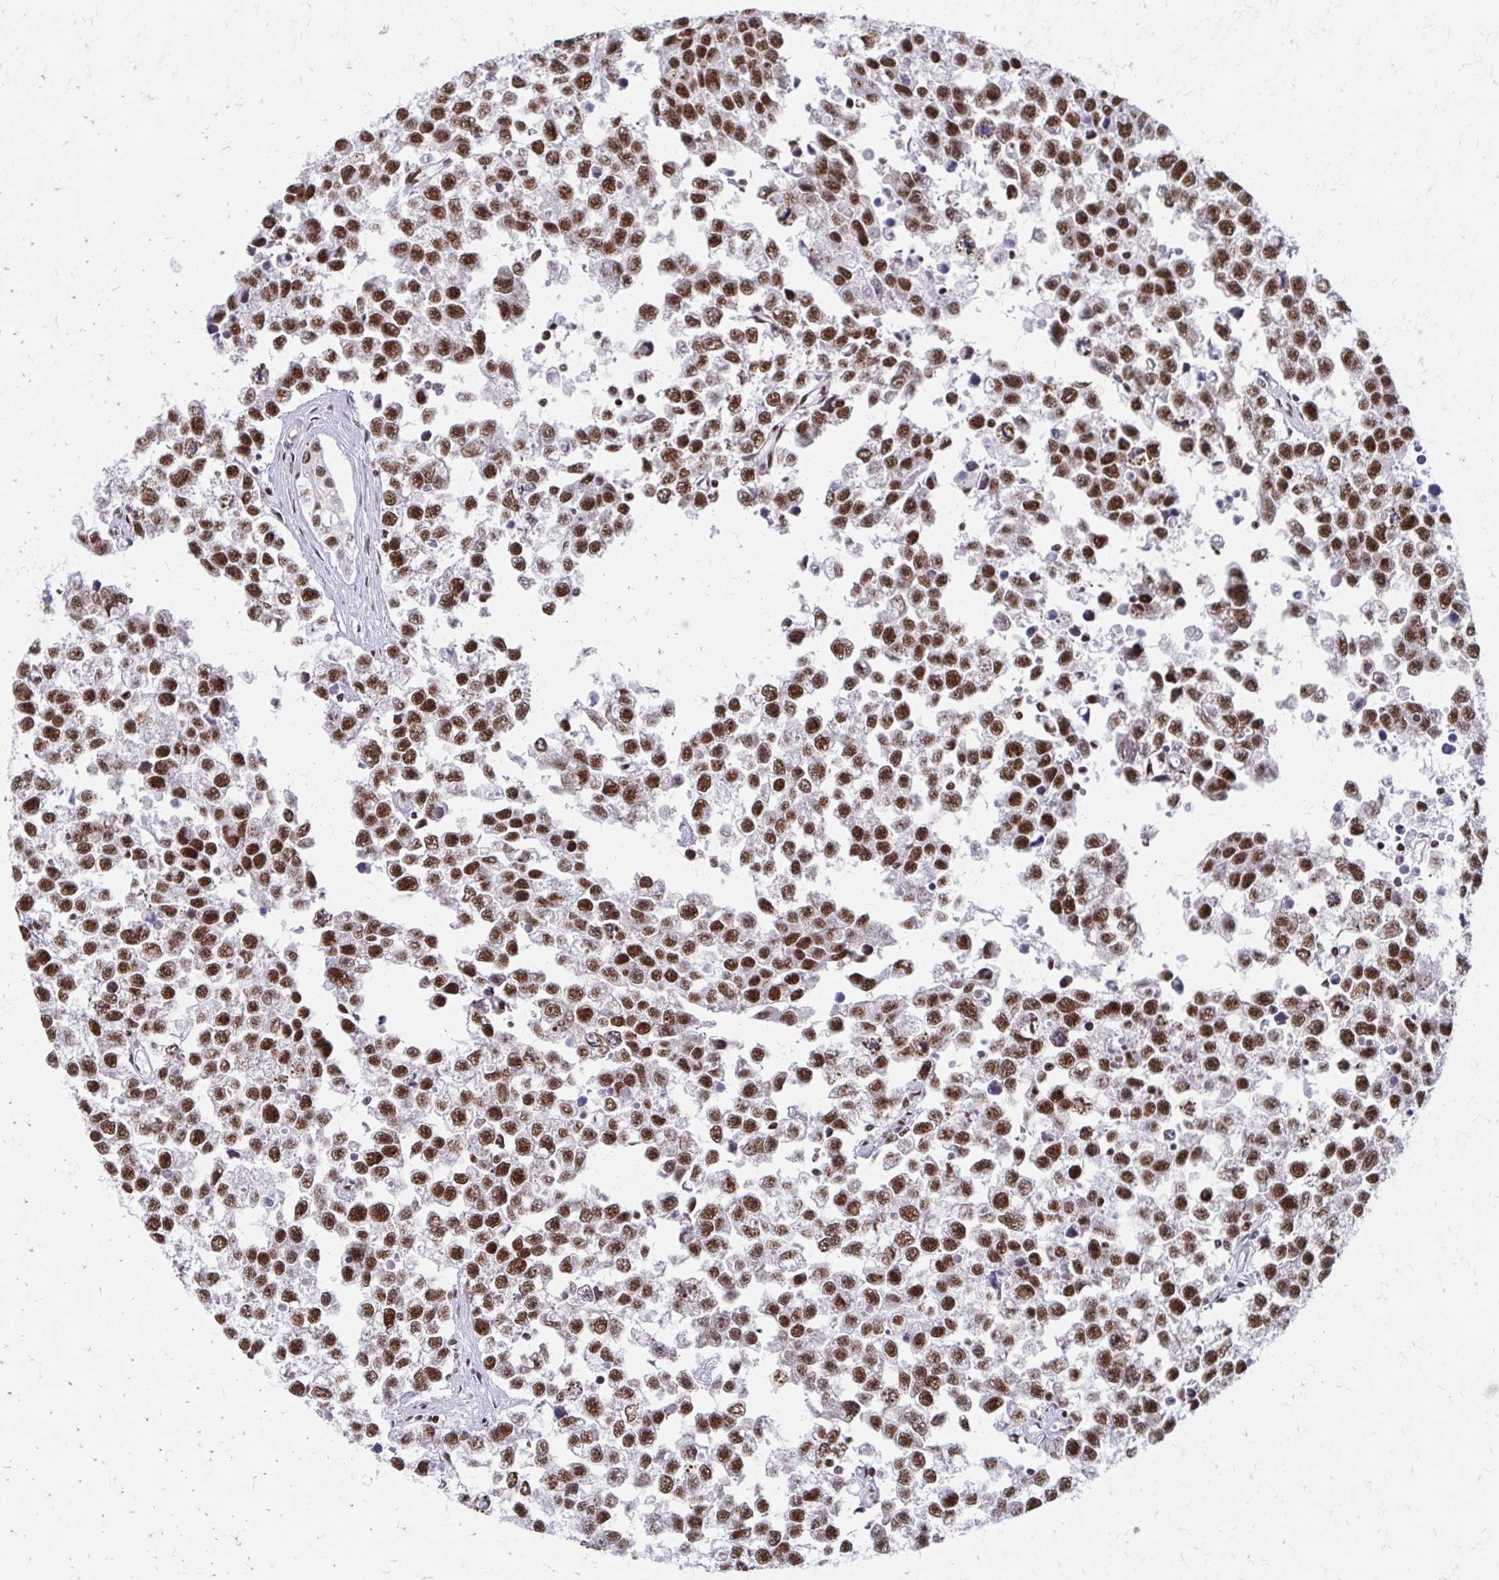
{"staining": {"intensity": "moderate", "quantity": ">75%", "location": "nuclear"}, "tissue": "testis cancer", "cell_type": "Tumor cells", "image_type": "cancer", "snomed": [{"axis": "morphology", "description": "Seminoma, NOS"}, {"axis": "topography", "description": "Testis"}], "caption": "Tumor cells show moderate nuclear staining in approximately >75% of cells in seminoma (testis).", "gene": "CNKSR3", "patient": {"sex": "male", "age": 26}}